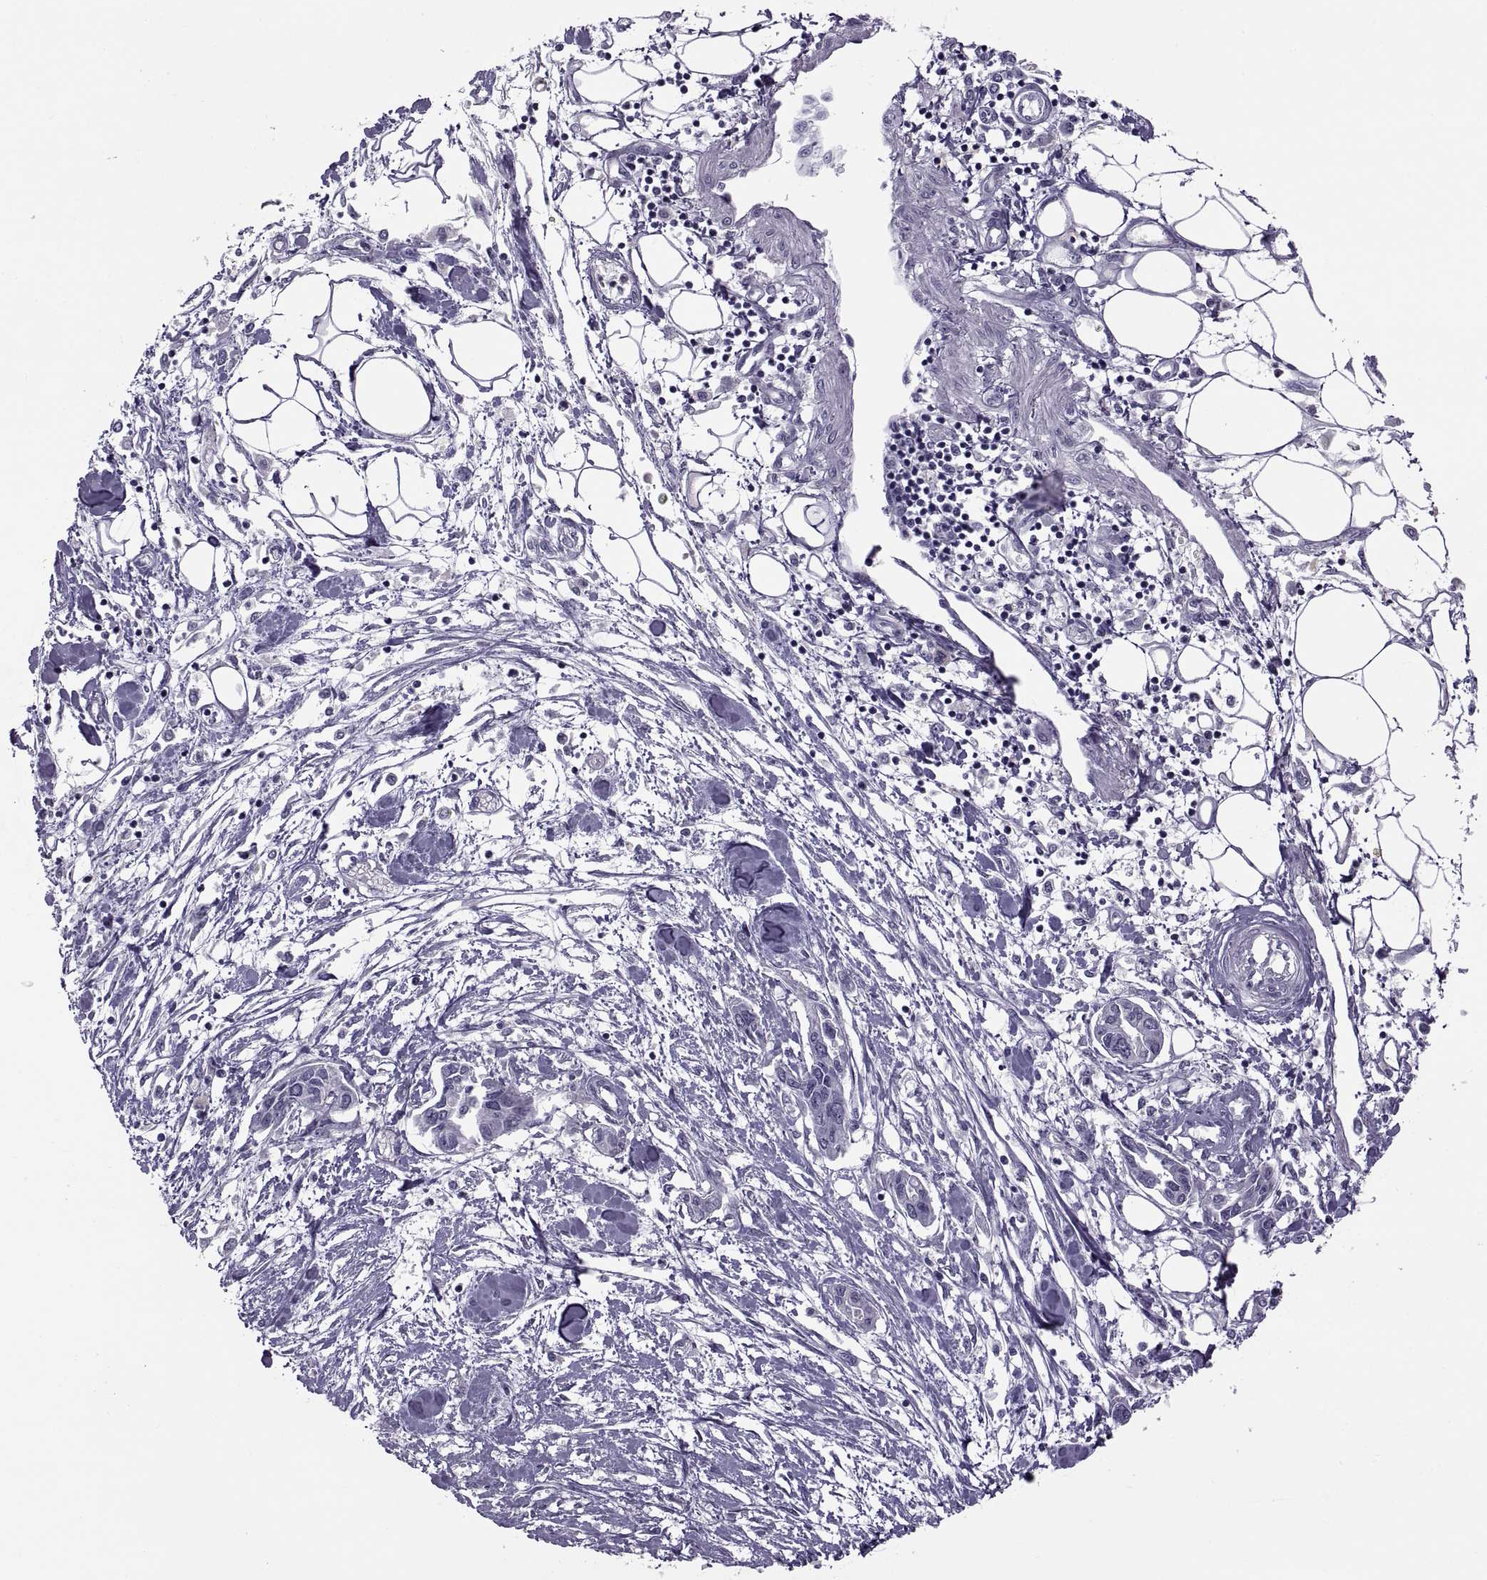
{"staining": {"intensity": "negative", "quantity": "none", "location": "none"}, "tissue": "pancreatic cancer", "cell_type": "Tumor cells", "image_type": "cancer", "snomed": [{"axis": "morphology", "description": "Adenocarcinoma, NOS"}, {"axis": "topography", "description": "Pancreas"}], "caption": "Tumor cells are negative for brown protein staining in pancreatic cancer. (Stains: DAB immunohistochemistry with hematoxylin counter stain, Microscopy: brightfield microscopy at high magnification).", "gene": "MAGEB1", "patient": {"sex": "male", "age": 60}}